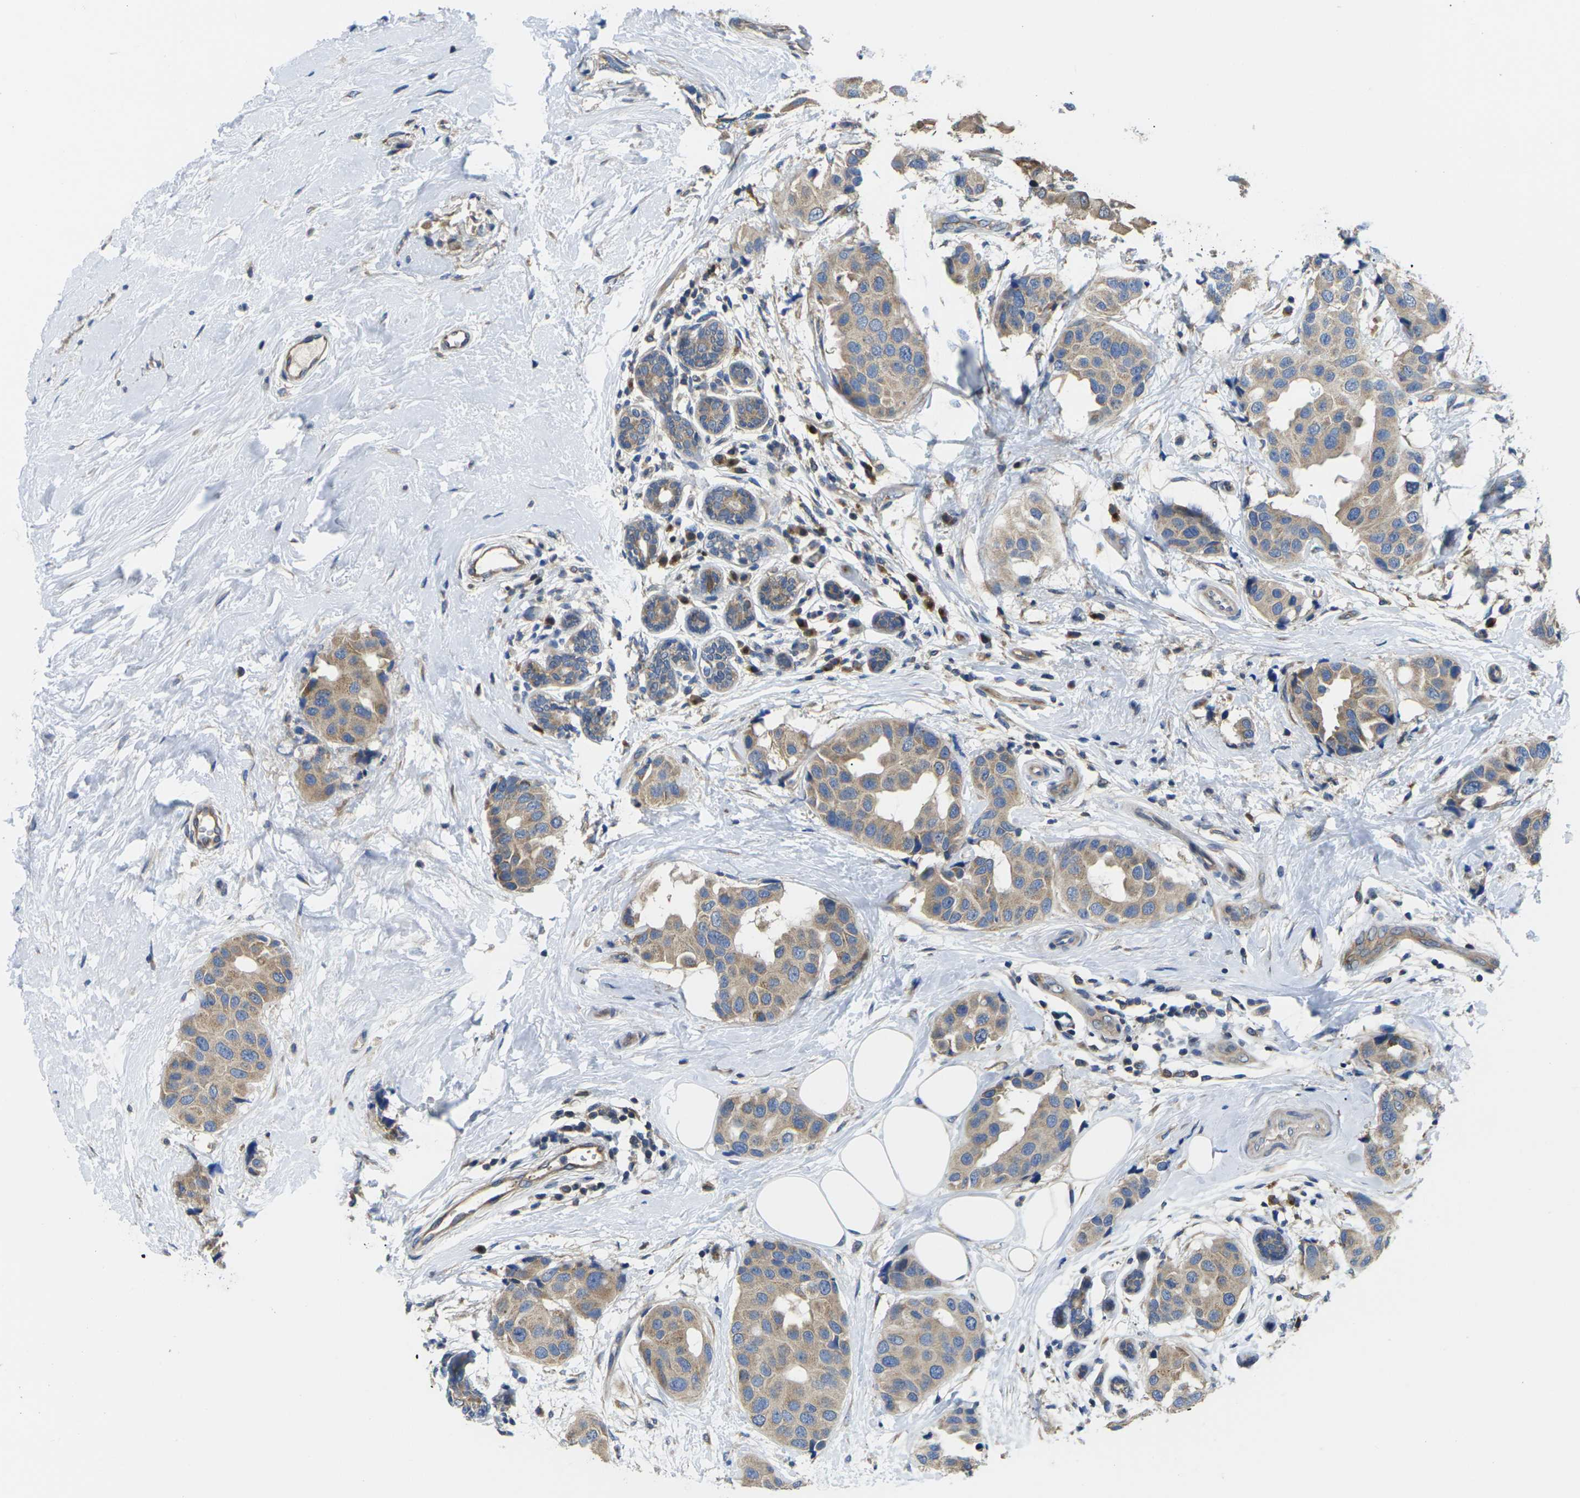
{"staining": {"intensity": "weak", "quantity": ">75%", "location": "cytoplasmic/membranous"}, "tissue": "breast cancer", "cell_type": "Tumor cells", "image_type": "cancer", "snomed": [{"axis": "morphology", "description": "Normal tissue, NOS"}, {"axis": "morphology", "description": "Duct carcinoma"}, {"axis": "topography", "description": "Breast"}], "caption": "IHC of breast cancer displays low levels of weak cytoplasmic/membranous staining in about >75% of tumor cells.", "gene": "TMCC2", "patient": {"sex": "female", "age": 39}}